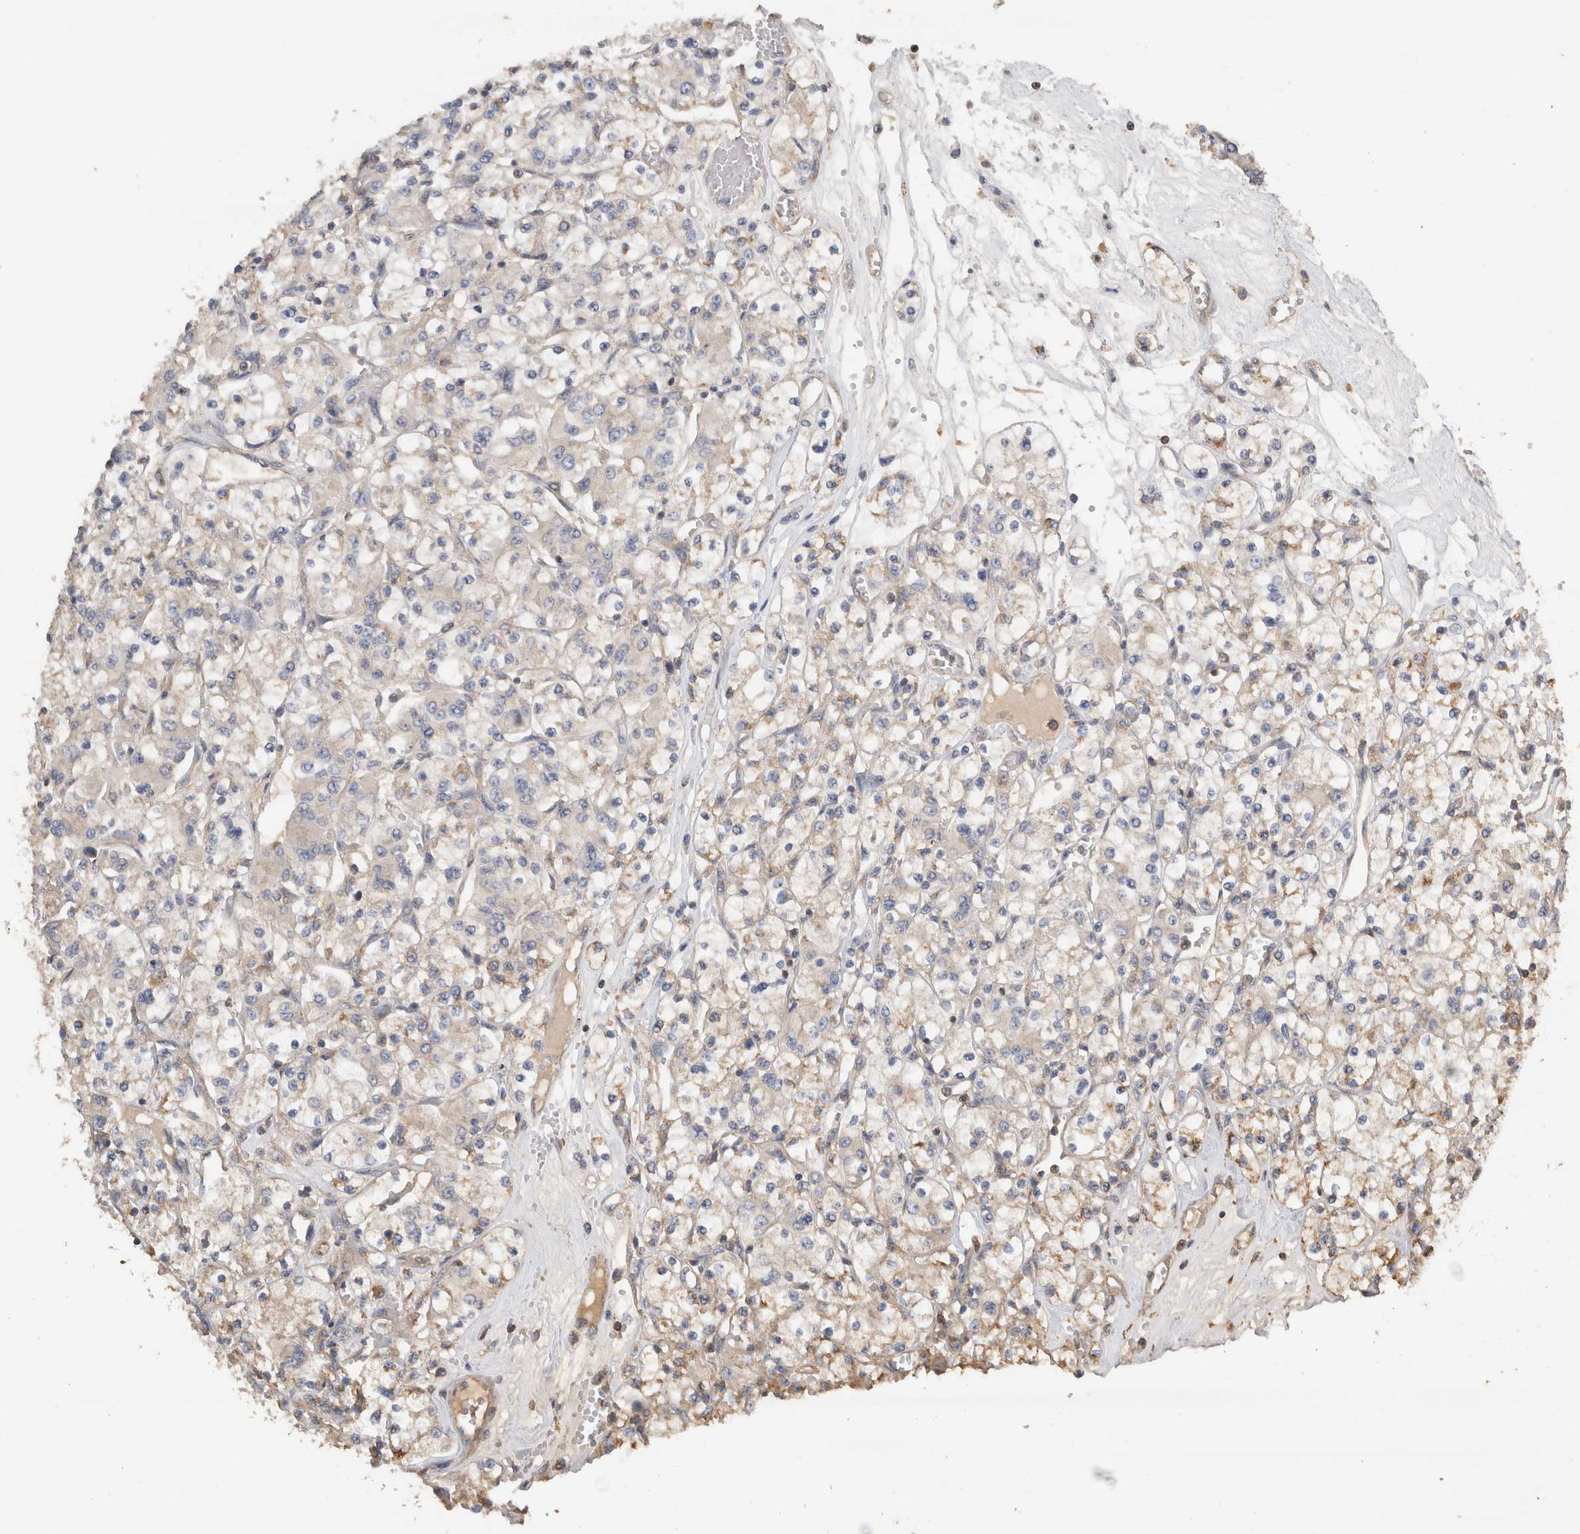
{"staining": {"intensity": "negative", "quantity": "none", "location": "none"}, "tissue": "renal cancer", "cell_type": "Tumor cells", "image_type": "cancer", "snomed": [{"axis": "morphology", "description": "Adenocarcinoma, NOS"}, {"axis": "topography", "description": "Kidney"}], "caption": "The immunohistochemistry (IHC) photomicrograph has no significant positivity in tumor cells of renal cancer tissue.", "gene": "EIF4G3", "patient": {"sex": "female", "age": 59}}